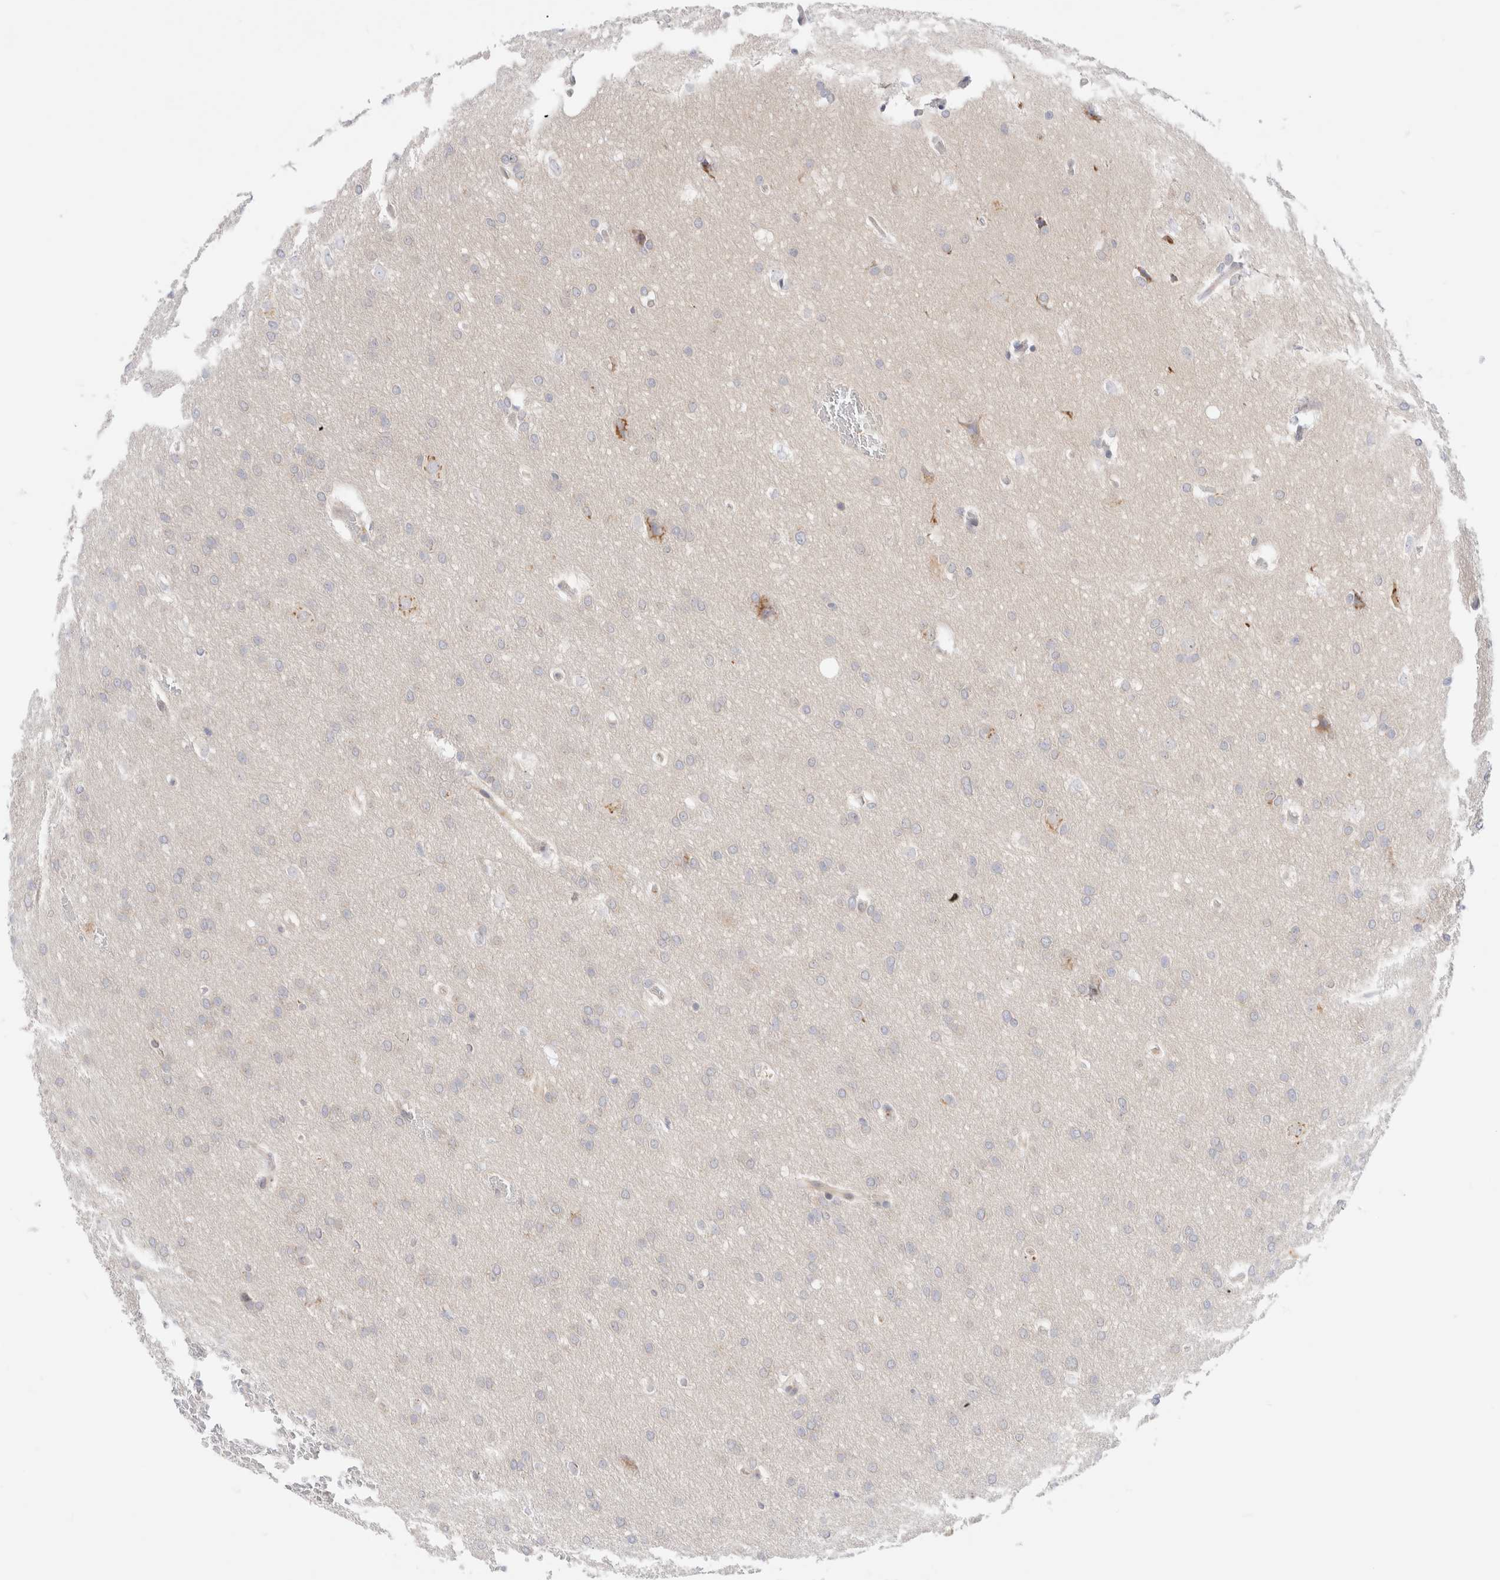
{"staining": {"intensity": "negative", "quantity": "none", "location": "none"}, "tissue": "glioma", "cell_type": "Tumor cells", "image_type": "cancer", "snomed": [{"axis": "morphology", "description": "Glioma, malignant, Low grade"}, {"axis": "topography", "description": "Brain"}], "caption": "Immunohistochemical staining of malignant low-grade glioma shows no significant positivity in tumor cells.", "gene": "EFCAB13", "patient": {"sex": "female", "age": 37}}